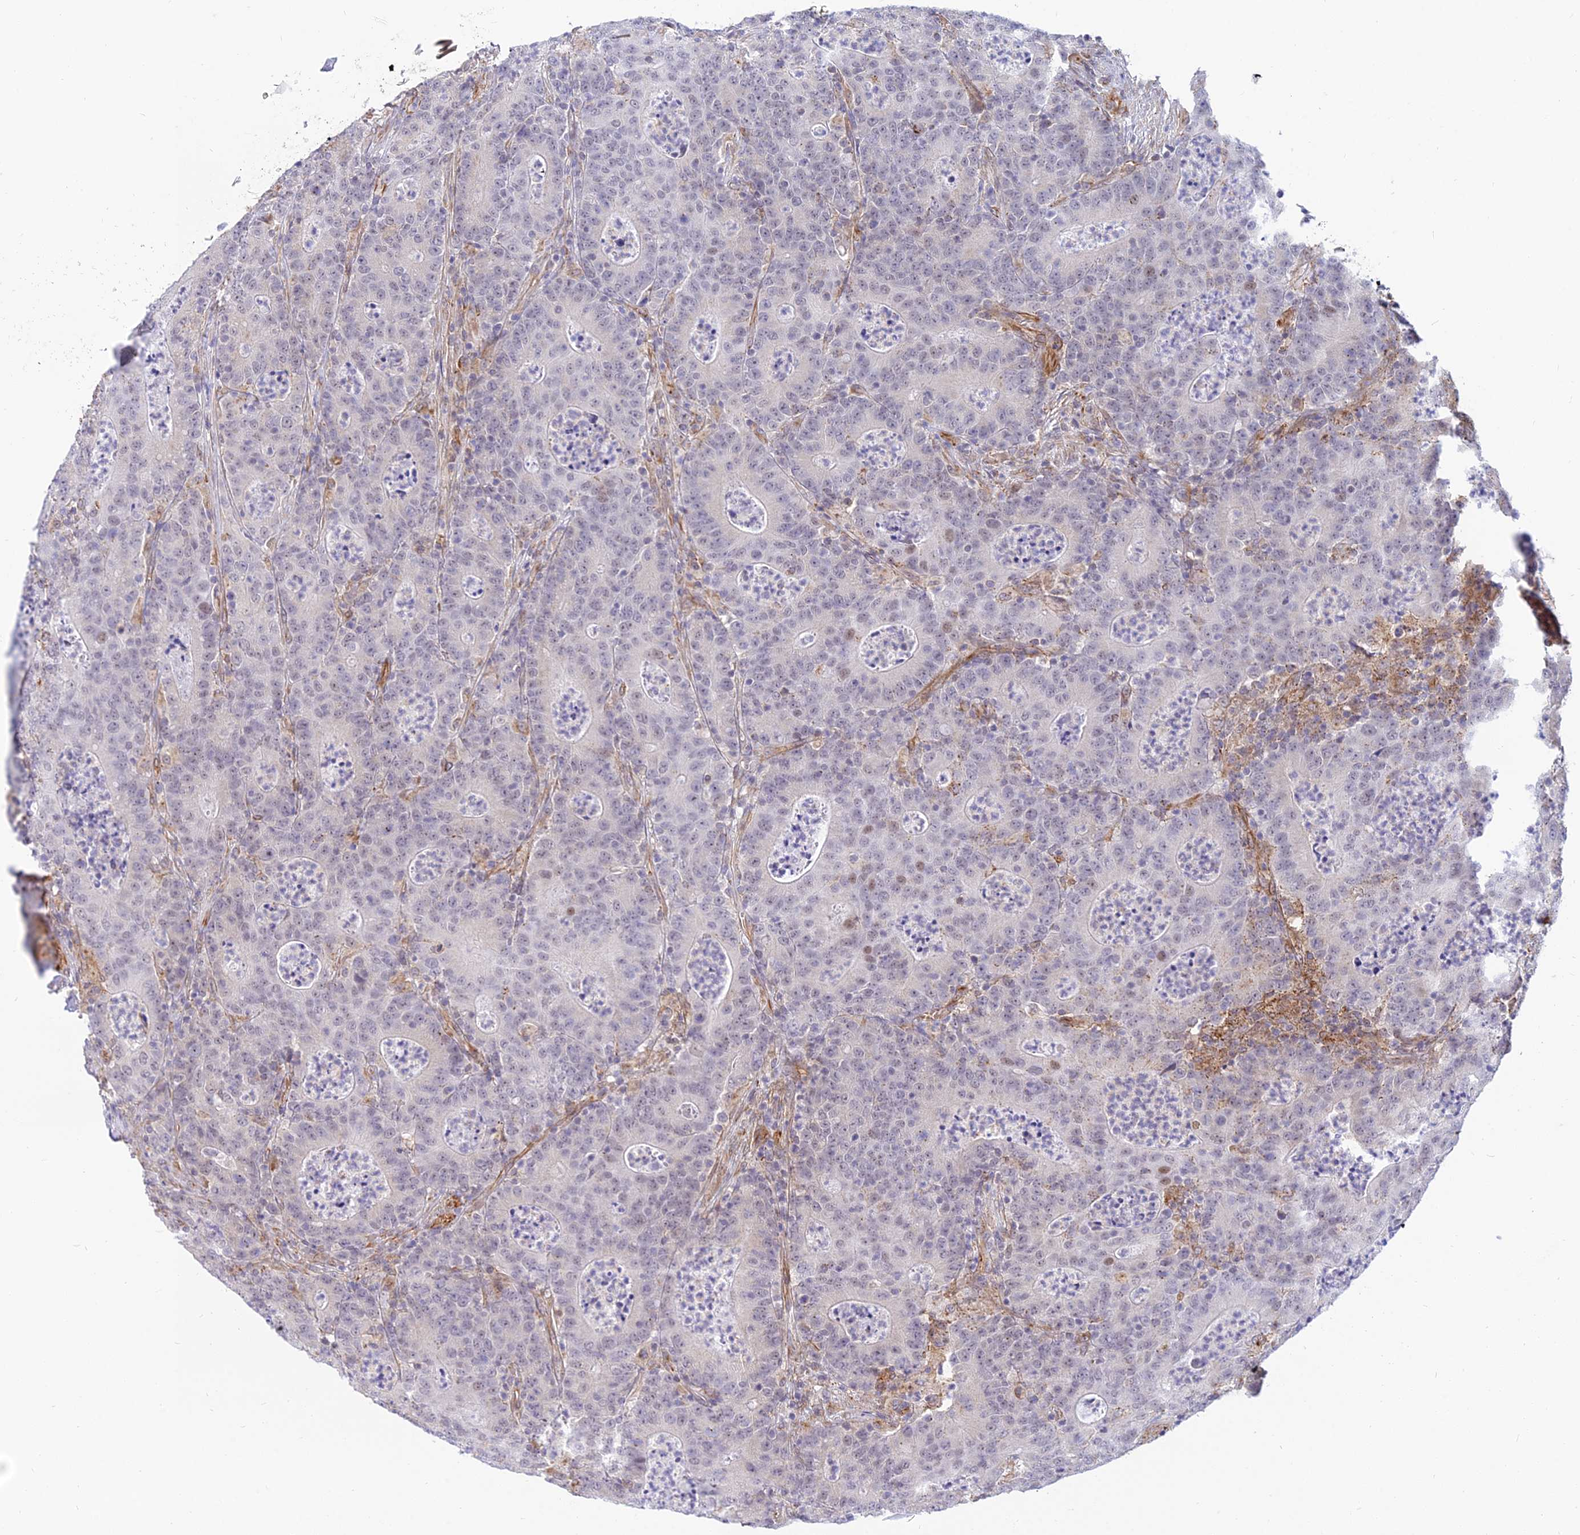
{"staining": {"intensity": "weak", "quantity": "<25%", "location": "nuclear"}, "tissue": "colorectal cancer", "cell_type": "Tumor cells", "image_type": "cancer", "snomed": [{"axis": "morphology", "description": "Adenocarcinoma, NOS"}, {"axis": "topography", "description": "Colon"}], "caption": "Human colorectal adenocarcinoma stained for a protein using immunohistochemistry shows no positivity in tumor cells.", "gene": "SAPCD2", "patient": {"sex": "male", "age": 83}}